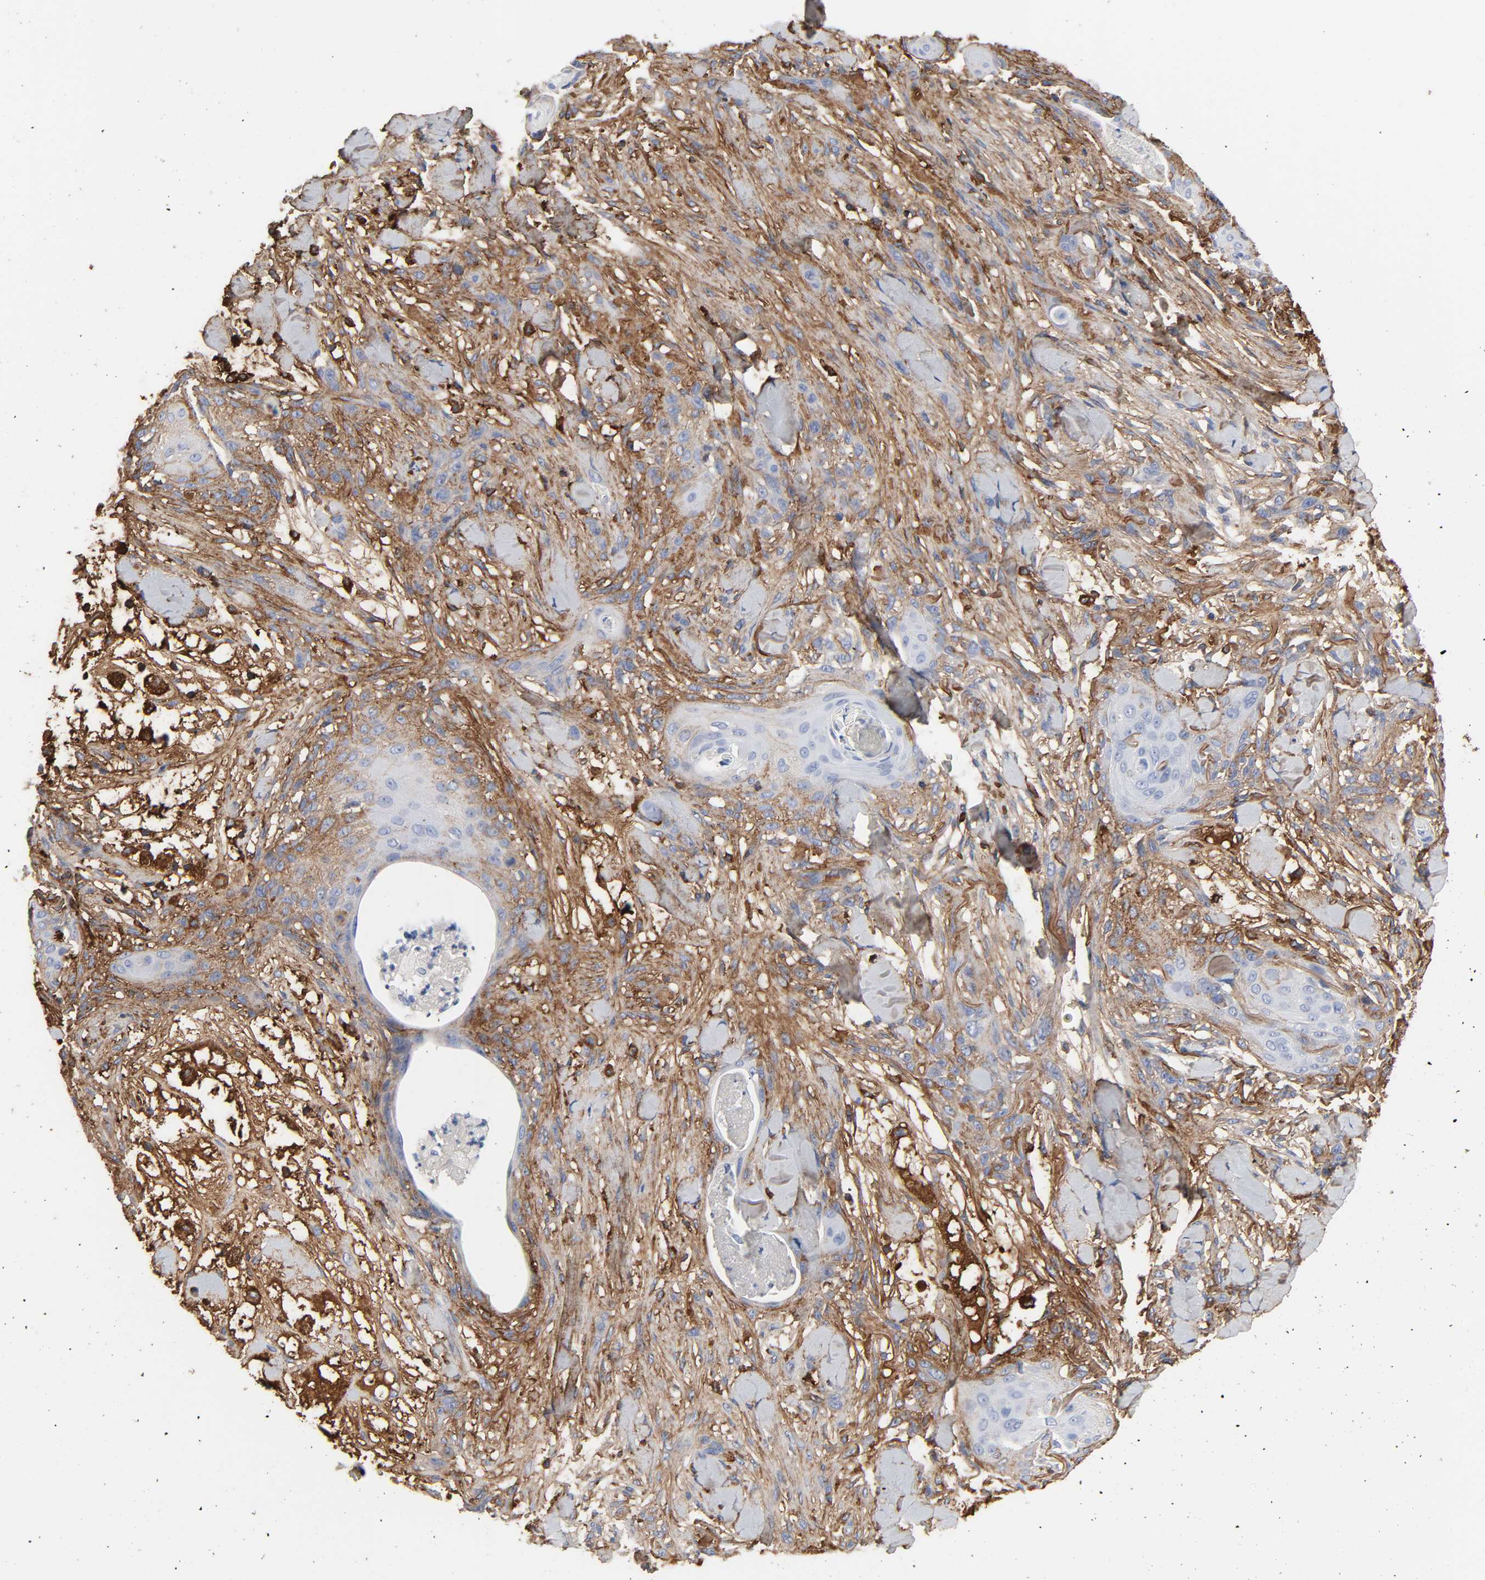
{"staining": {"intensity": "negative", "quantity": "none", "location": "none"}, "tissue": "skin cancer", "cell_type": "Tumor cells", "image_type": "cancer", "snomed": [{"axis": "morphology", "description": "Squamous cell carcinoma, NOS"}, {"axis": "topography", "description": "Skin"}], "caption": "A high-resolution histopathology image shows immunohistochemistry staining of squamous cell carcinoma (skin), which displays no significant staining in tumor cells. (DAB (3,3'-diaminobenzidine) immunohistochemistry, high magnification).", "gene": "FBLN1", "patient": {"sex": "female", "age": 59}}